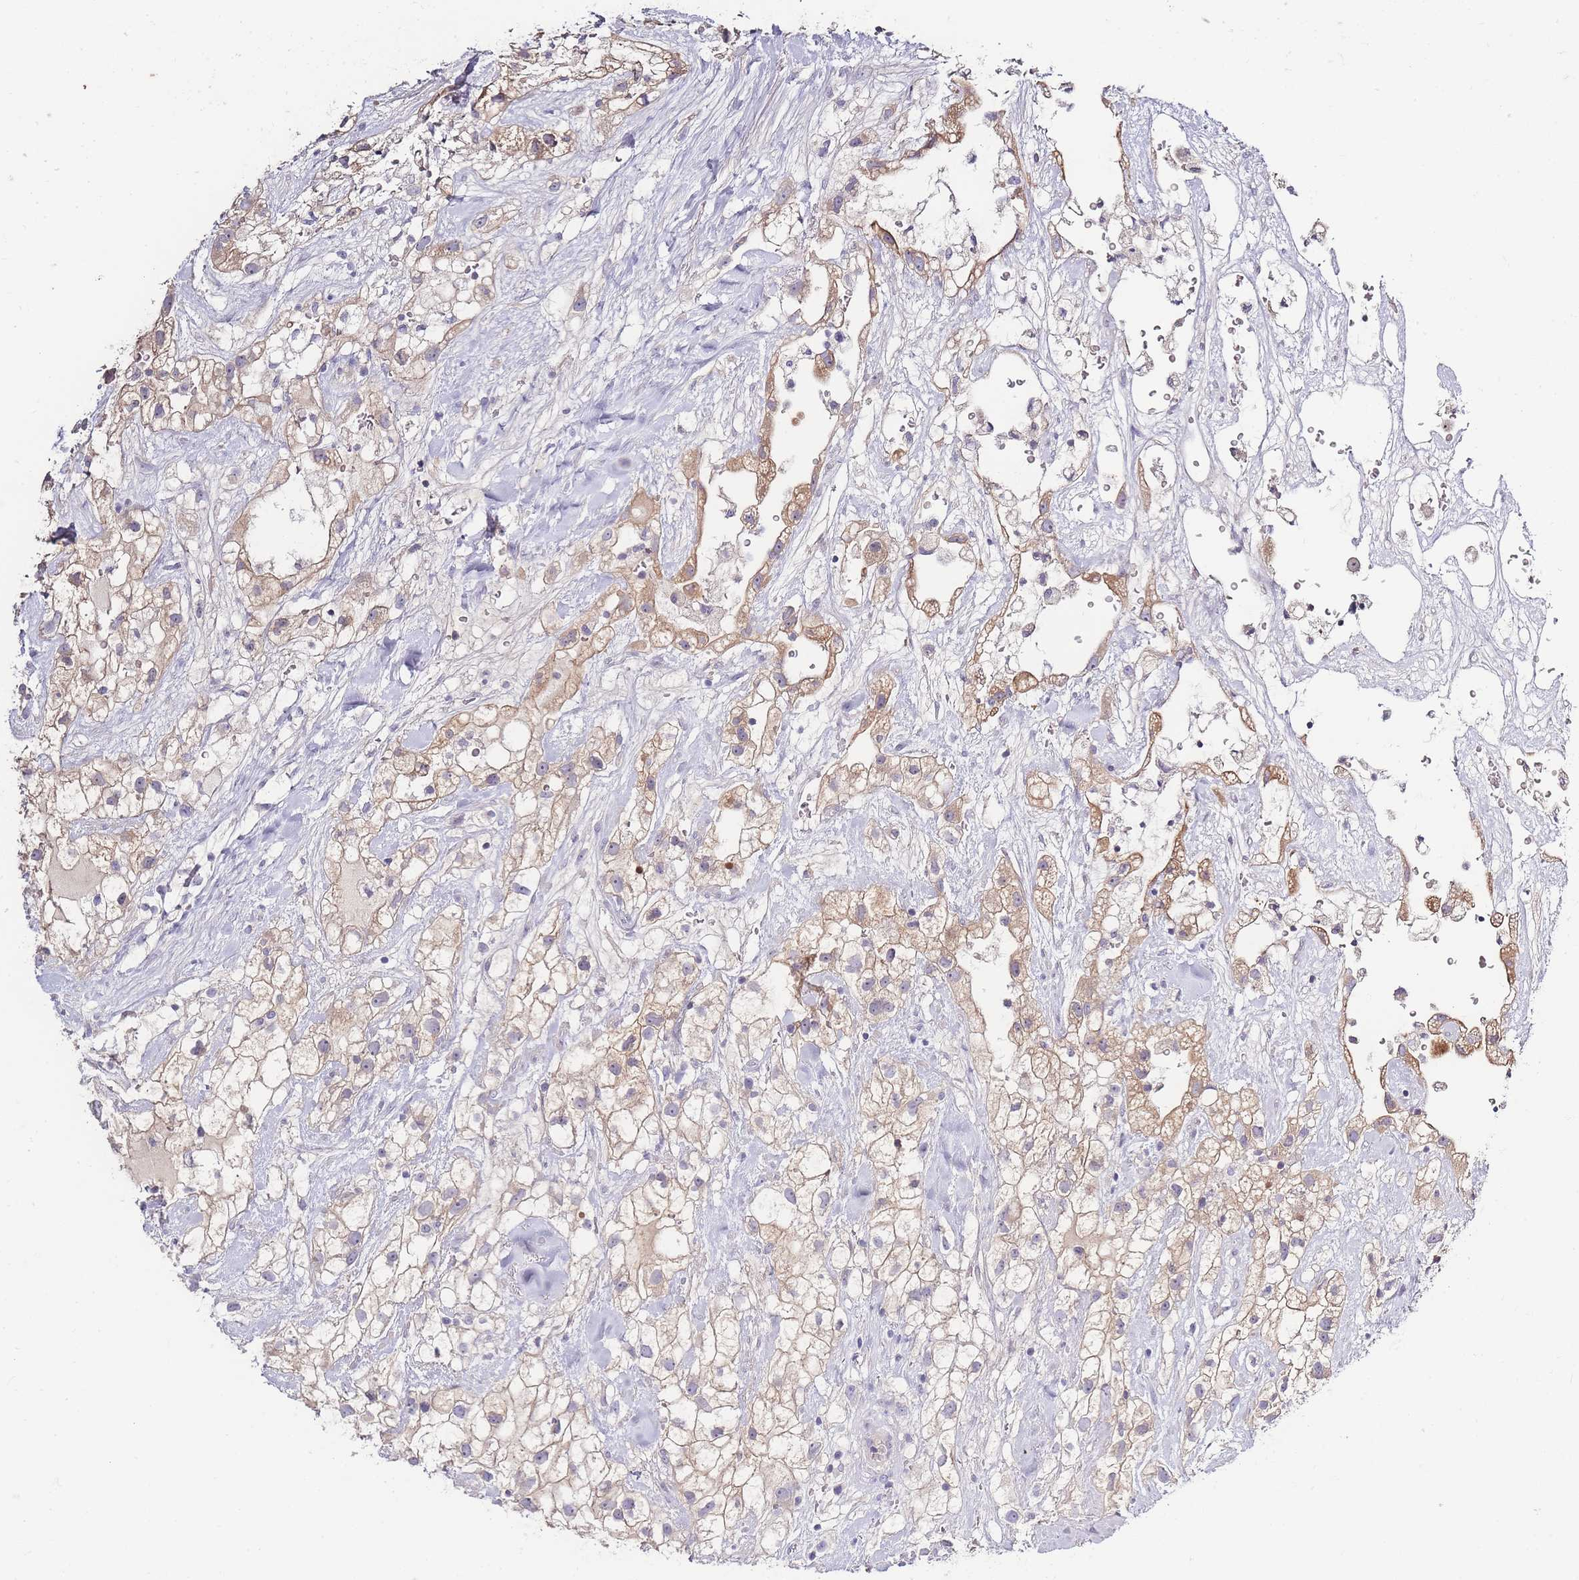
{"staining": {"intensity": "moderate", "quantity": "25%-75%", "location": "cytoplasmic/membranous"}, "tissue": "renal cancer", "cell_type": "Tumor cells", "image_type": "cancer", "snomed": [{"axis": "morphology", "description": "Adenocarcinoma, NOS"}, {"axis": "topography", "description": "Kidney"}], "caption": "Adenocarcinoma (renal) stained for a protein demonstrates moderate cytoplasmic/membranous positivity in tumor cells. Immunohistochemistry stains the protein of interest in brown and the nuclei are stained blue.", "gene": "SPHKAP", "patient": {"sex": "male", "age": 59}}